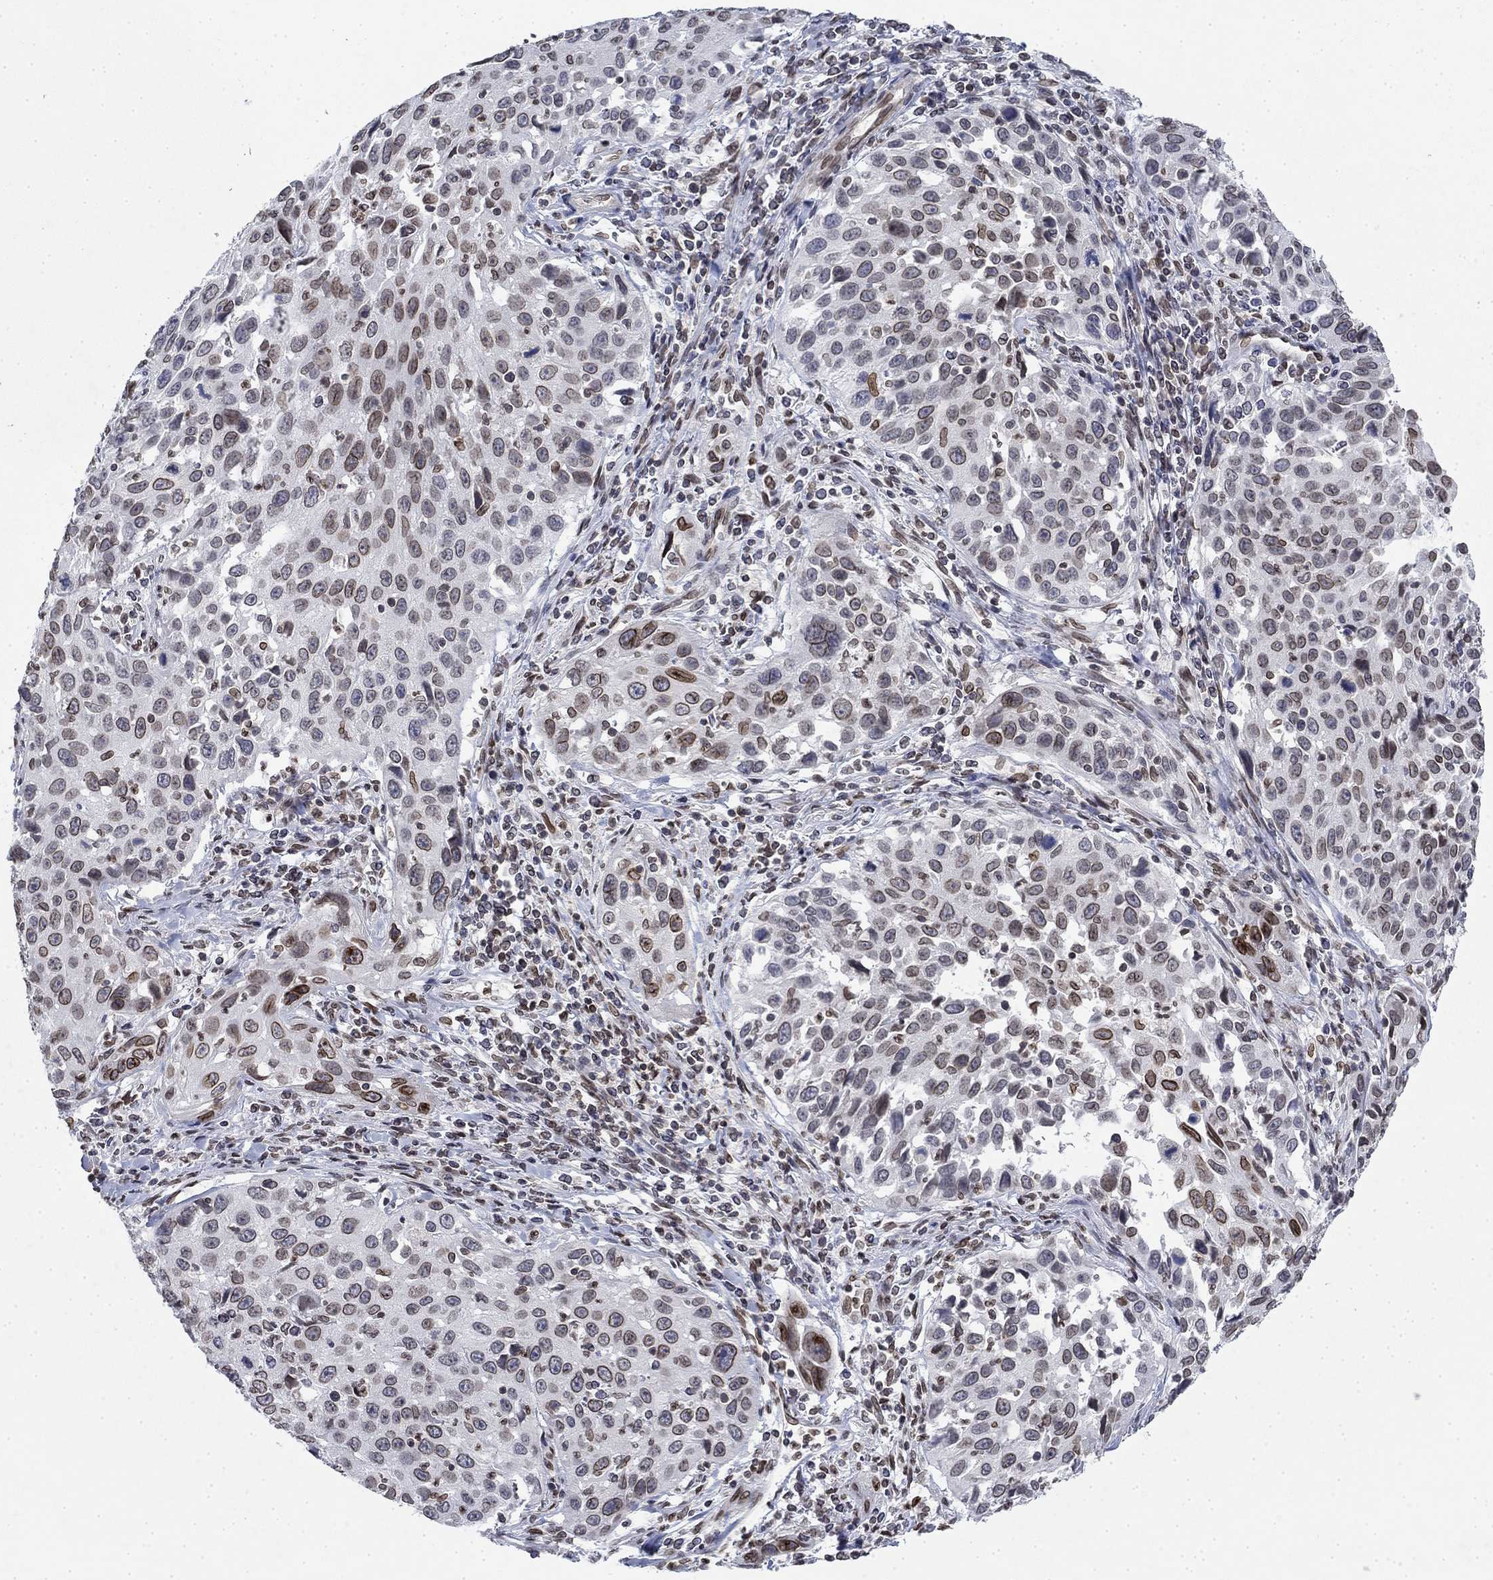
{"staining": {"intensity": "strong", "quantity": "25%-75%", "location": "cytoplasmic/membranous,nuclear"}, "tissue": "cervical cancer", "cell_type": "Tumor cells", "image_type": "cancer", "snomed": [{"axis": "morphology", "description": "Squamous cell carcinoma, NOS"}, {"axis": "topography", "description": "Cervix"}], "caption": "Human squamous cell carcinoma (cervical) stained for a protein (brown) demonstrates strong cytoplasmic/membranous and nuclear positive expression in approximately 25%-75% of tumor cells.", "gene": "TOR1AIP1", "patient": {"sex": "female", "age": 26}}